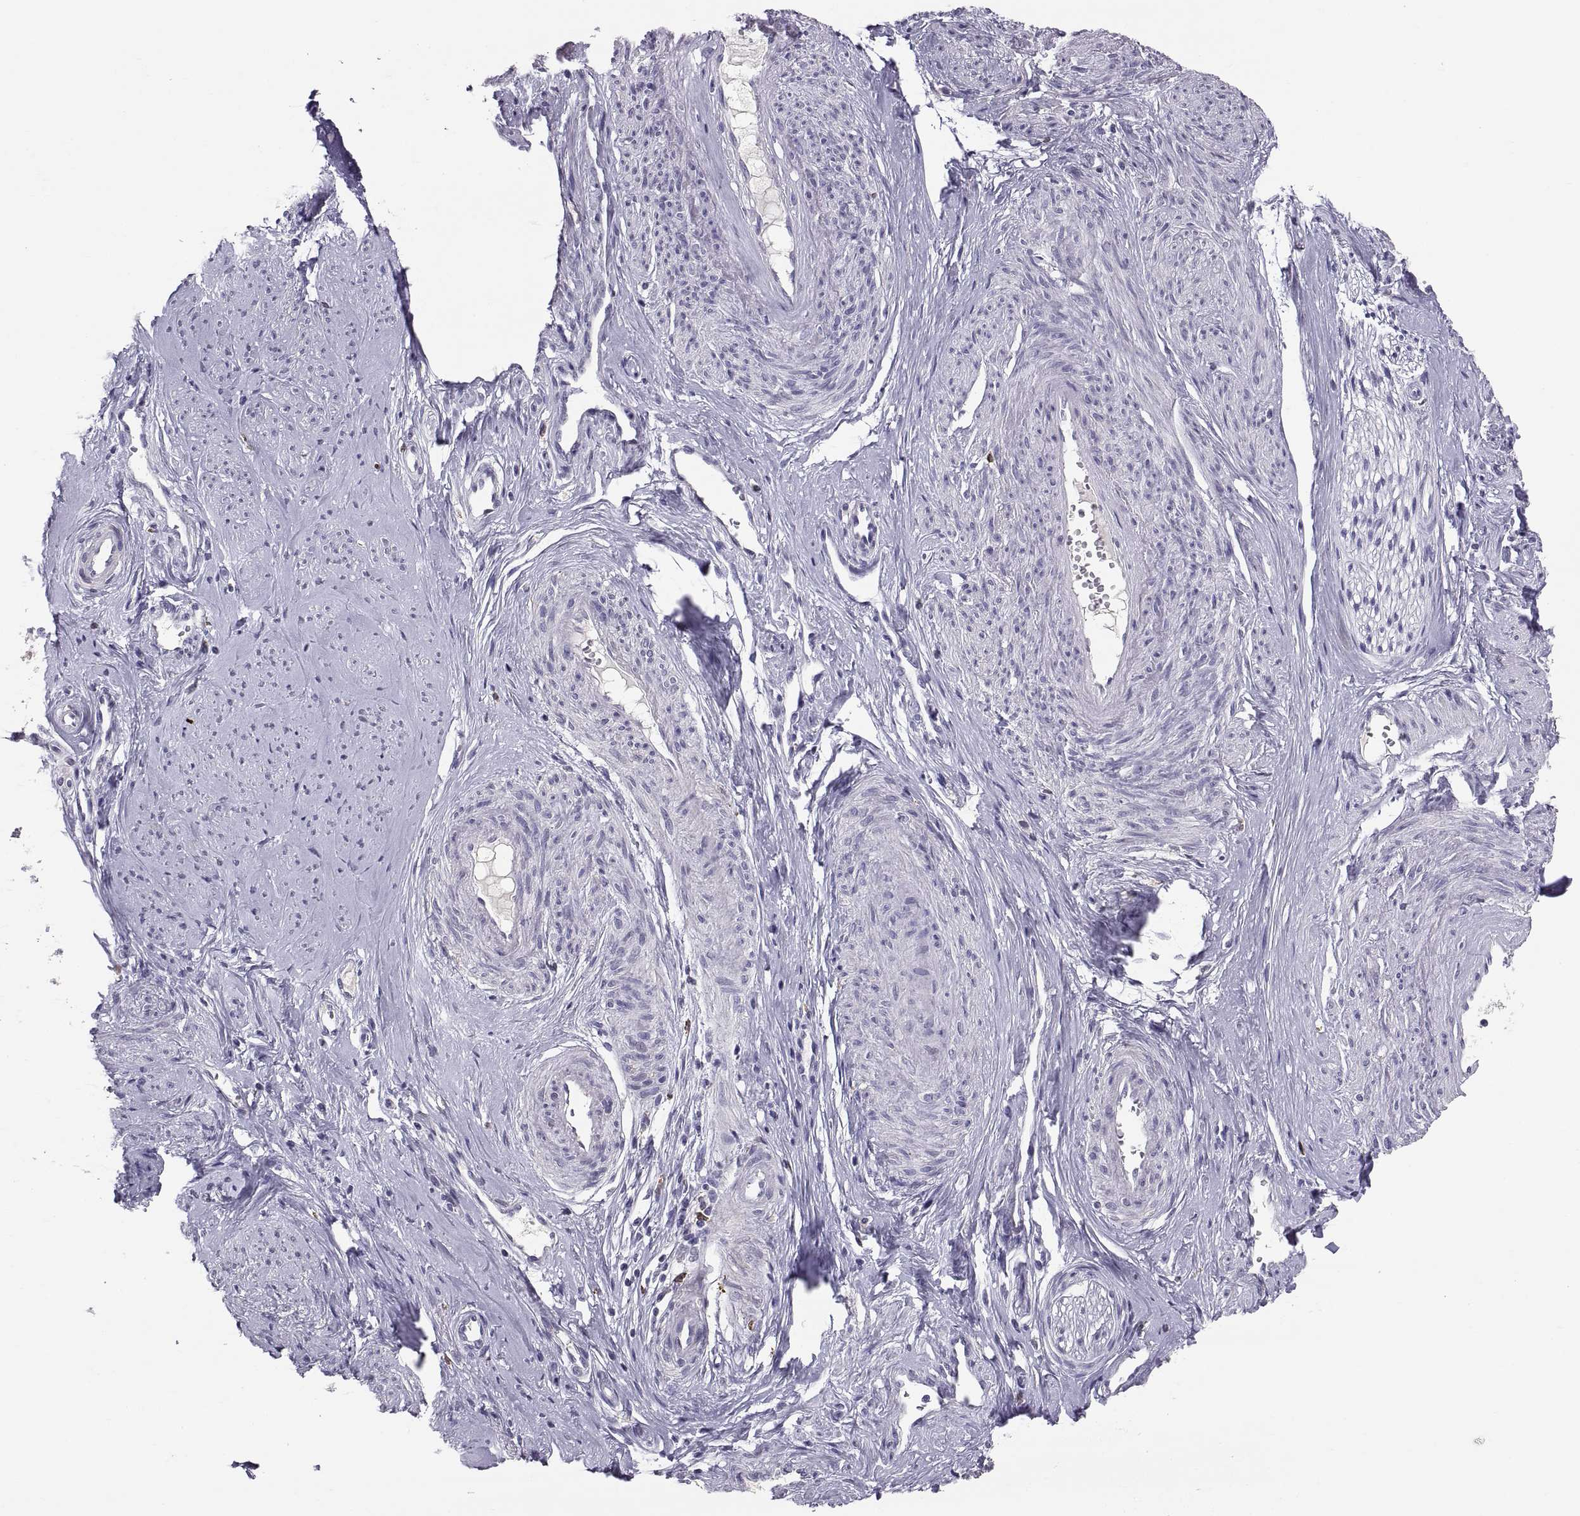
{"staining": {"intensity": "negative", "quantity": "none", "location": "none"}, "tissue": "smooth muscle", "cell_type": "Smooth muscle cells", "image_type": "normal", "snomed": [{"axis": "morphology", "description": "Normal tissue, NOS"}, {"axis": "topography", "description": "Smooth muscle"}], "caption": "This is an immunohistochemistry micrograph of unremarkable smooth muscle. There is no expression in smooth muscle cells.", "gene": "PTN", "patient": {"sex": "female", "age": 48}}